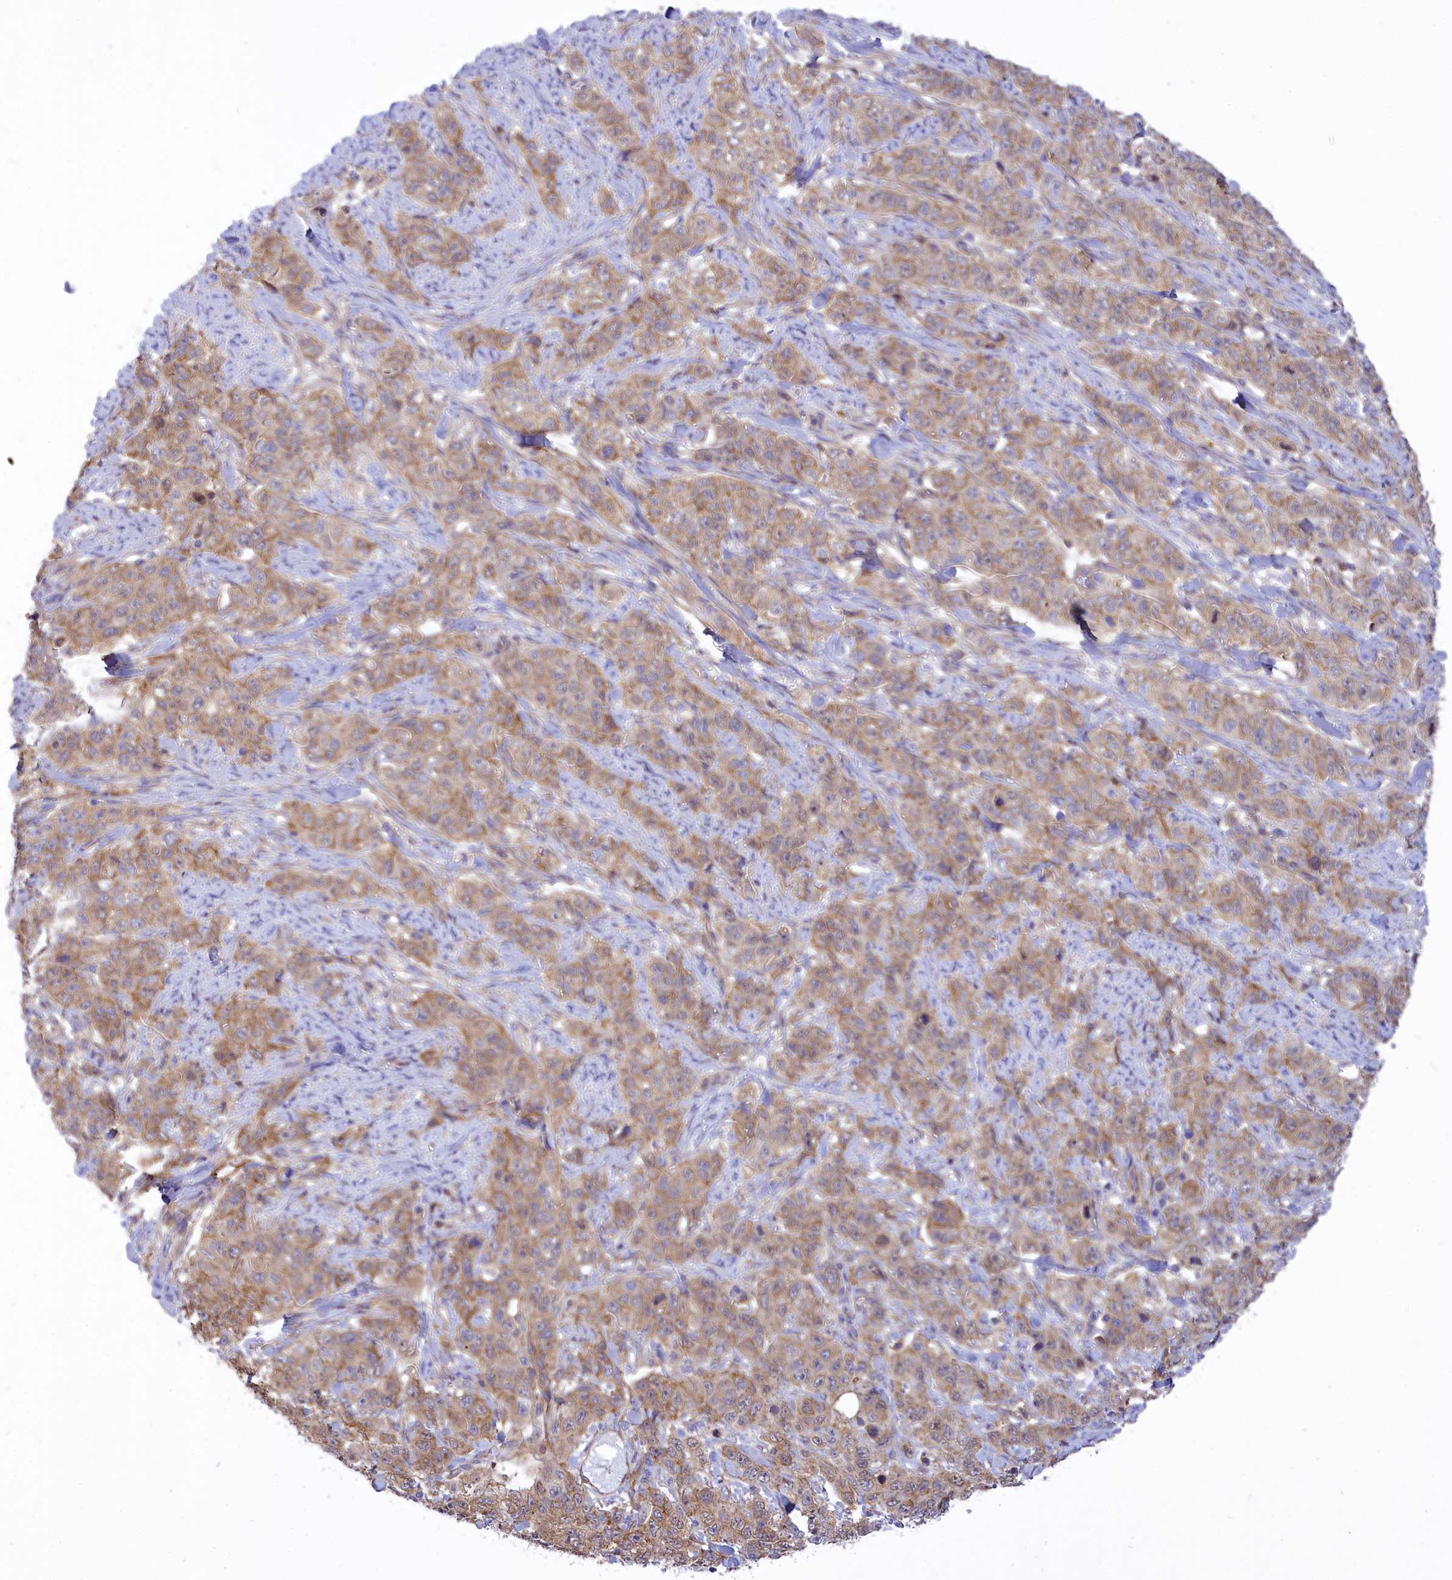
{"staining": {"intensity": "weak", "quantity": ">75%", "location": "cytoplasmic/membranous"}, "tissue": "stomach cancer", "cell_type": "Tumor cells", "image_type": "cancer", "snomed": [{"axis": "morphology", "description": "Adenocarcinoma, NOS"}, {"axis": "topography", "description": "Stomach"}], "caption": "The histopathology image displays a brown stain indicating the presence of a protein in the cytoplasmic/membranous of tumor cells in stomach cancer (adenocarcinoma).", "gene": "SEPTIN9", "patient": {"sex": "male", "age": 48}}